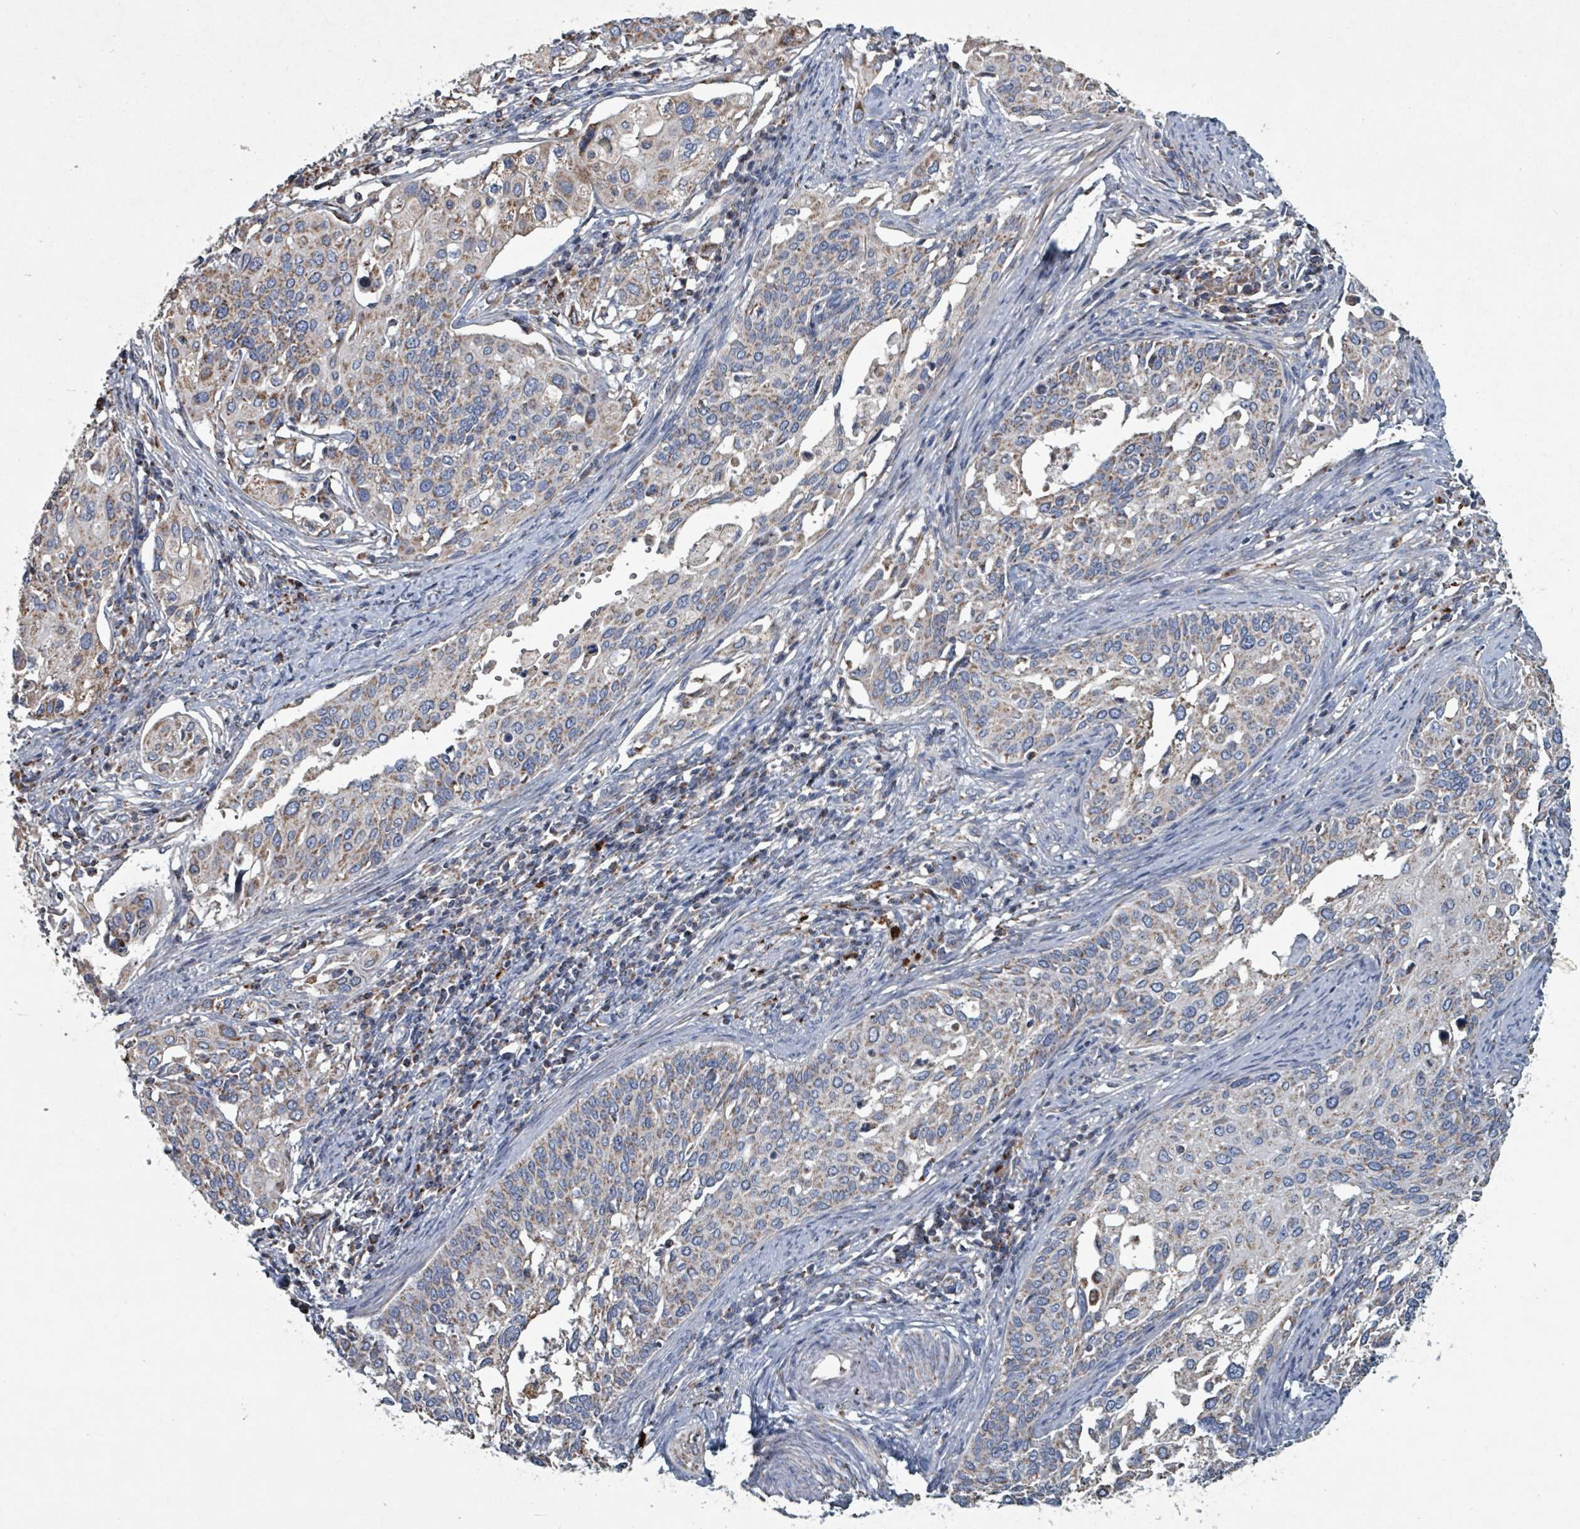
{"staining": {"intensity": "weak", "quantity": "25%-75%", "location": "cytoplasmic/membranous"}, "tissue": "cervical cancer", "cell_type": "Tumor cells", "image_type": "cancer", "snomed": [{"axis": "morphology", "description": "Squamous cell carcinoma, NOS"}, {"axis": "topography", "description": "Cervix"}], "caption": "About 25%-75% of tumor cells in squamous cell carcinoma (cervical) display weak cytoplasmic/membranous protein staining as visualized by brown immunohistochemical staining.", "gene": "ABHD18", "patient": {"sex": "female", "age": 44}}